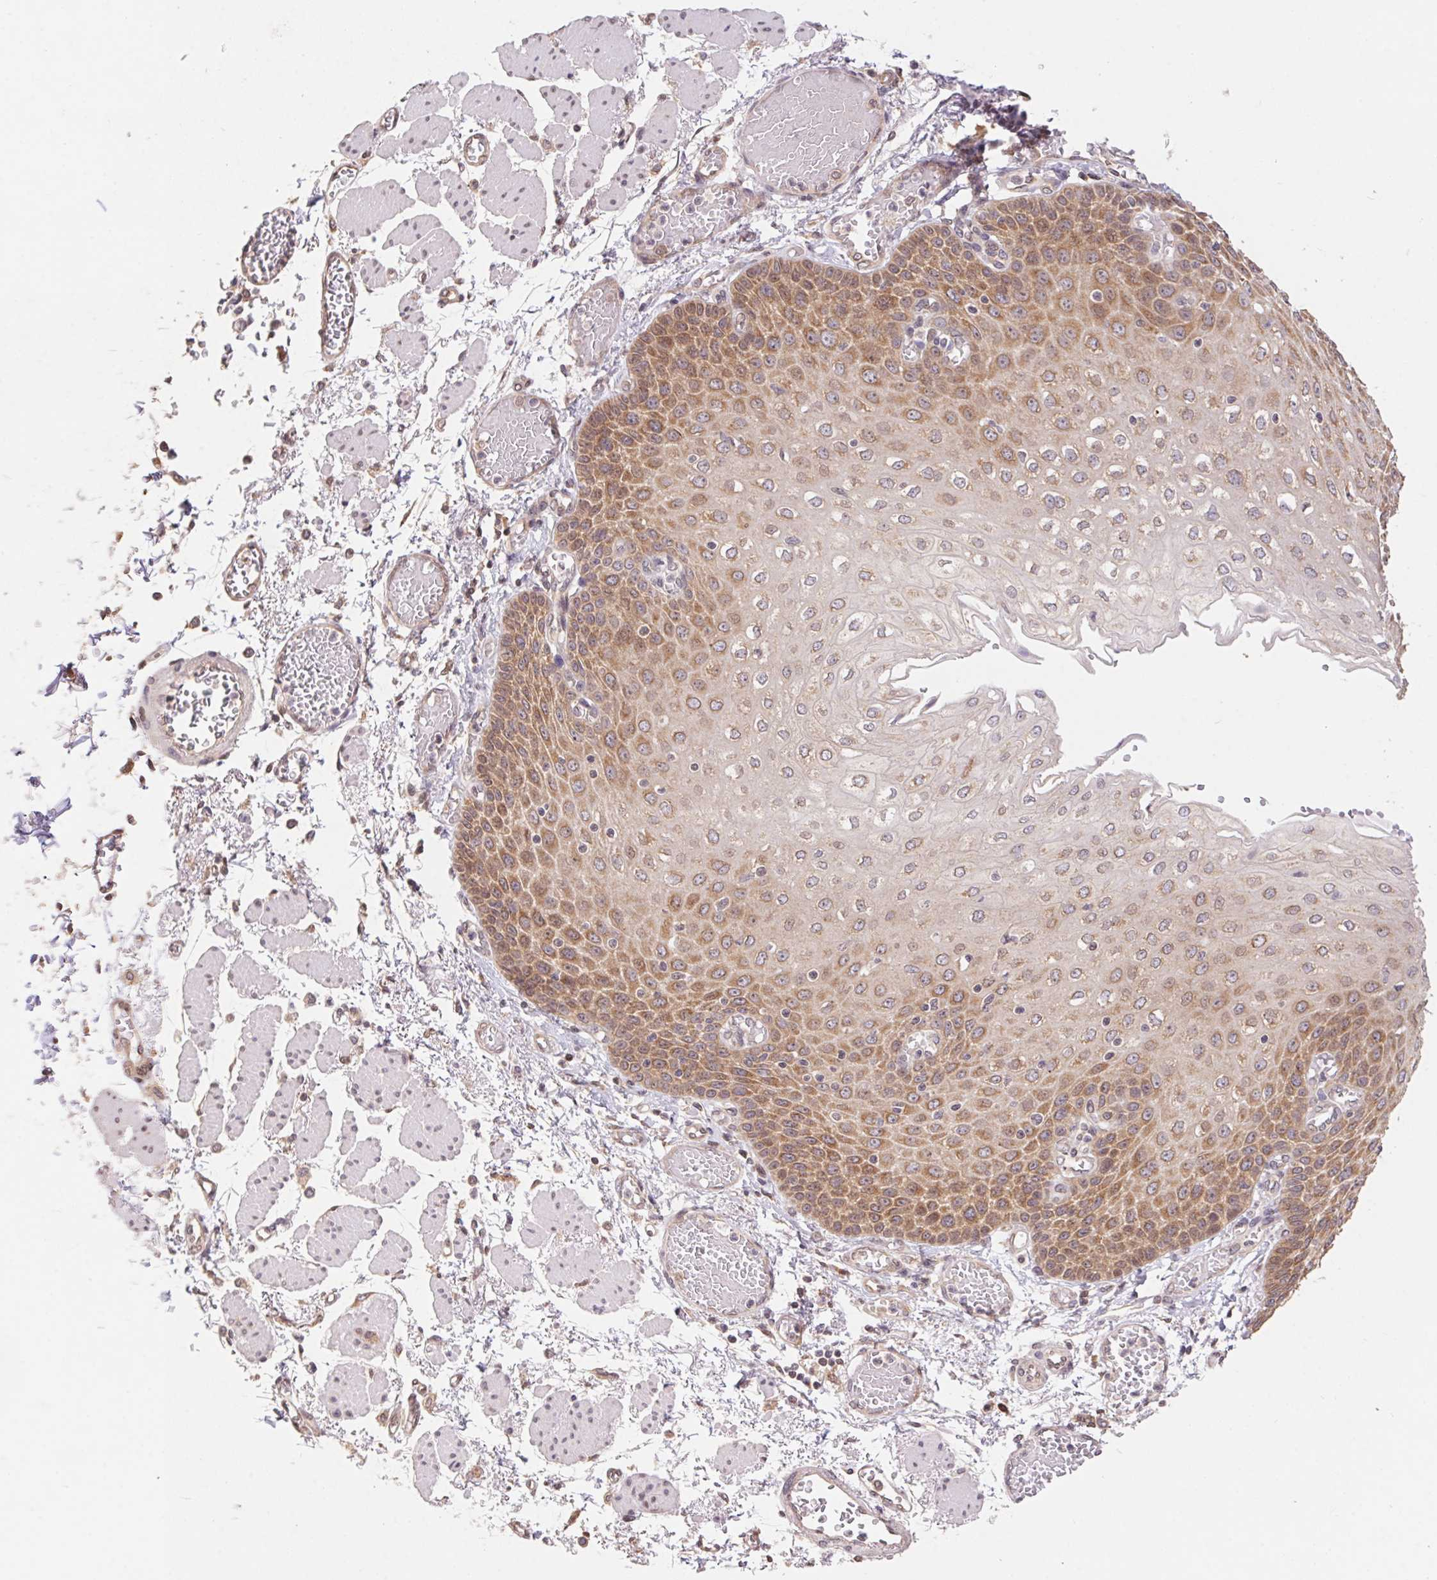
{"staining": {"intensity": "moderate", "quantity": ">75%", "location": "cytoplasmic/membranous"}, "tissue": "esophagus", "cell_type": "Squamous epithelial cells", "image_type": "normal", "snomed": [{"axis": "morphology", "description": "Normal tissue, NOS"}, {"axis": "morphology", "description": "Adenocarcinoma, NOS"}, {"axis": "topography", "description": "Esophagus"}], "caption": "About >75% of squamous epithelial cells in benign esophagus demonstrate moderate cytoplasmic/membranous protein staining as visualized by brown immunohistochemical staining.", "gene": "RPL27A", "patient": {"sex": "male", "age": 81}}